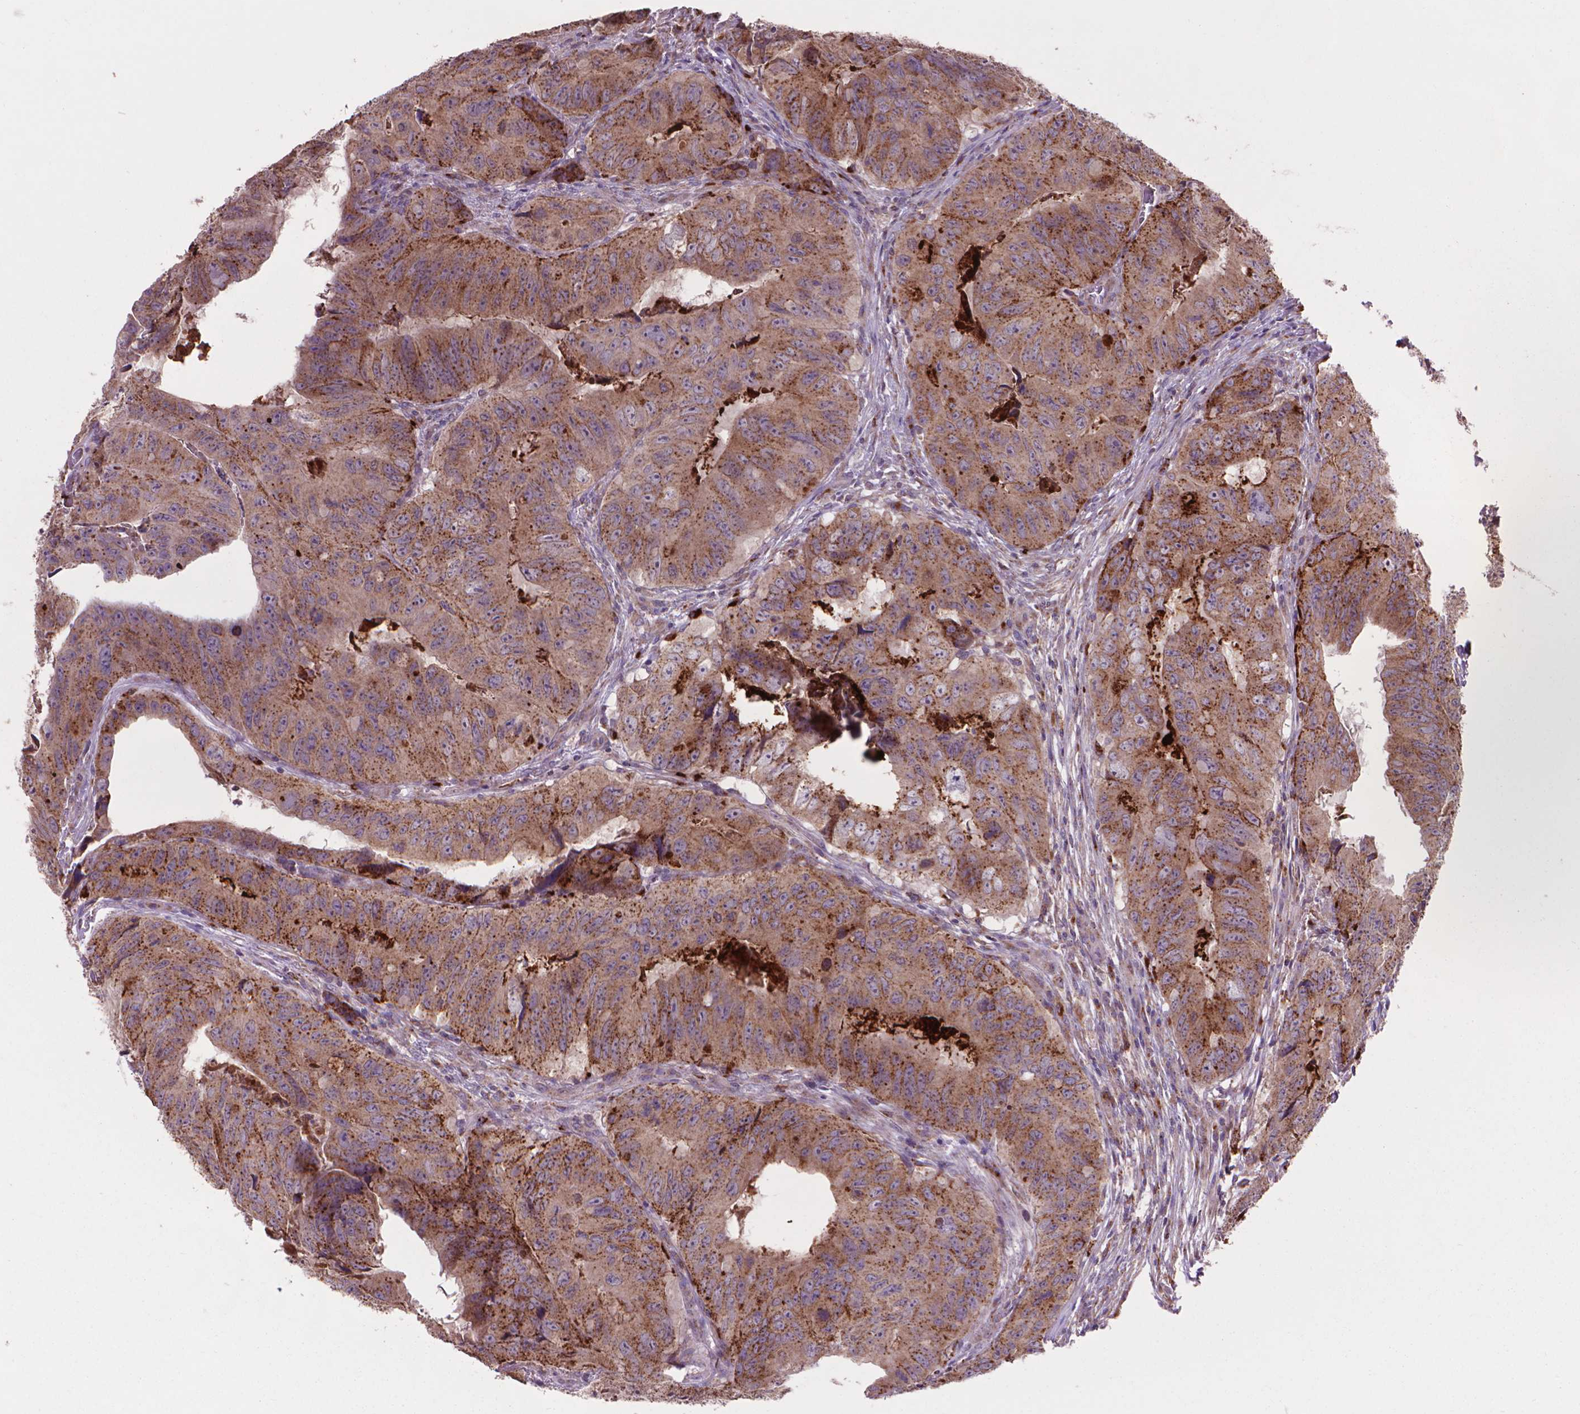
{"staining": {"intensity": "strong", "quantity": "25%-75%", "location": "cytoplasmic/membranous"}, "tissue": "colorectal cancer", "cell_type": "Tumor cells", "image_type": "cancer", "snomed": [{"axis": "morphology", "description": "Adenocarcinoma, NOS"}, {"axis": "topography", "description": "Colon"}], "caption": "Immunohistochemical staining of human colorectal adenocarcinoma demonstrates high levels of strong cytoplasmic/membranous expression in about 25%-75% of tumor cells.", "gene": "GLB1", "patient": {"sex": "male", "age": 79}}